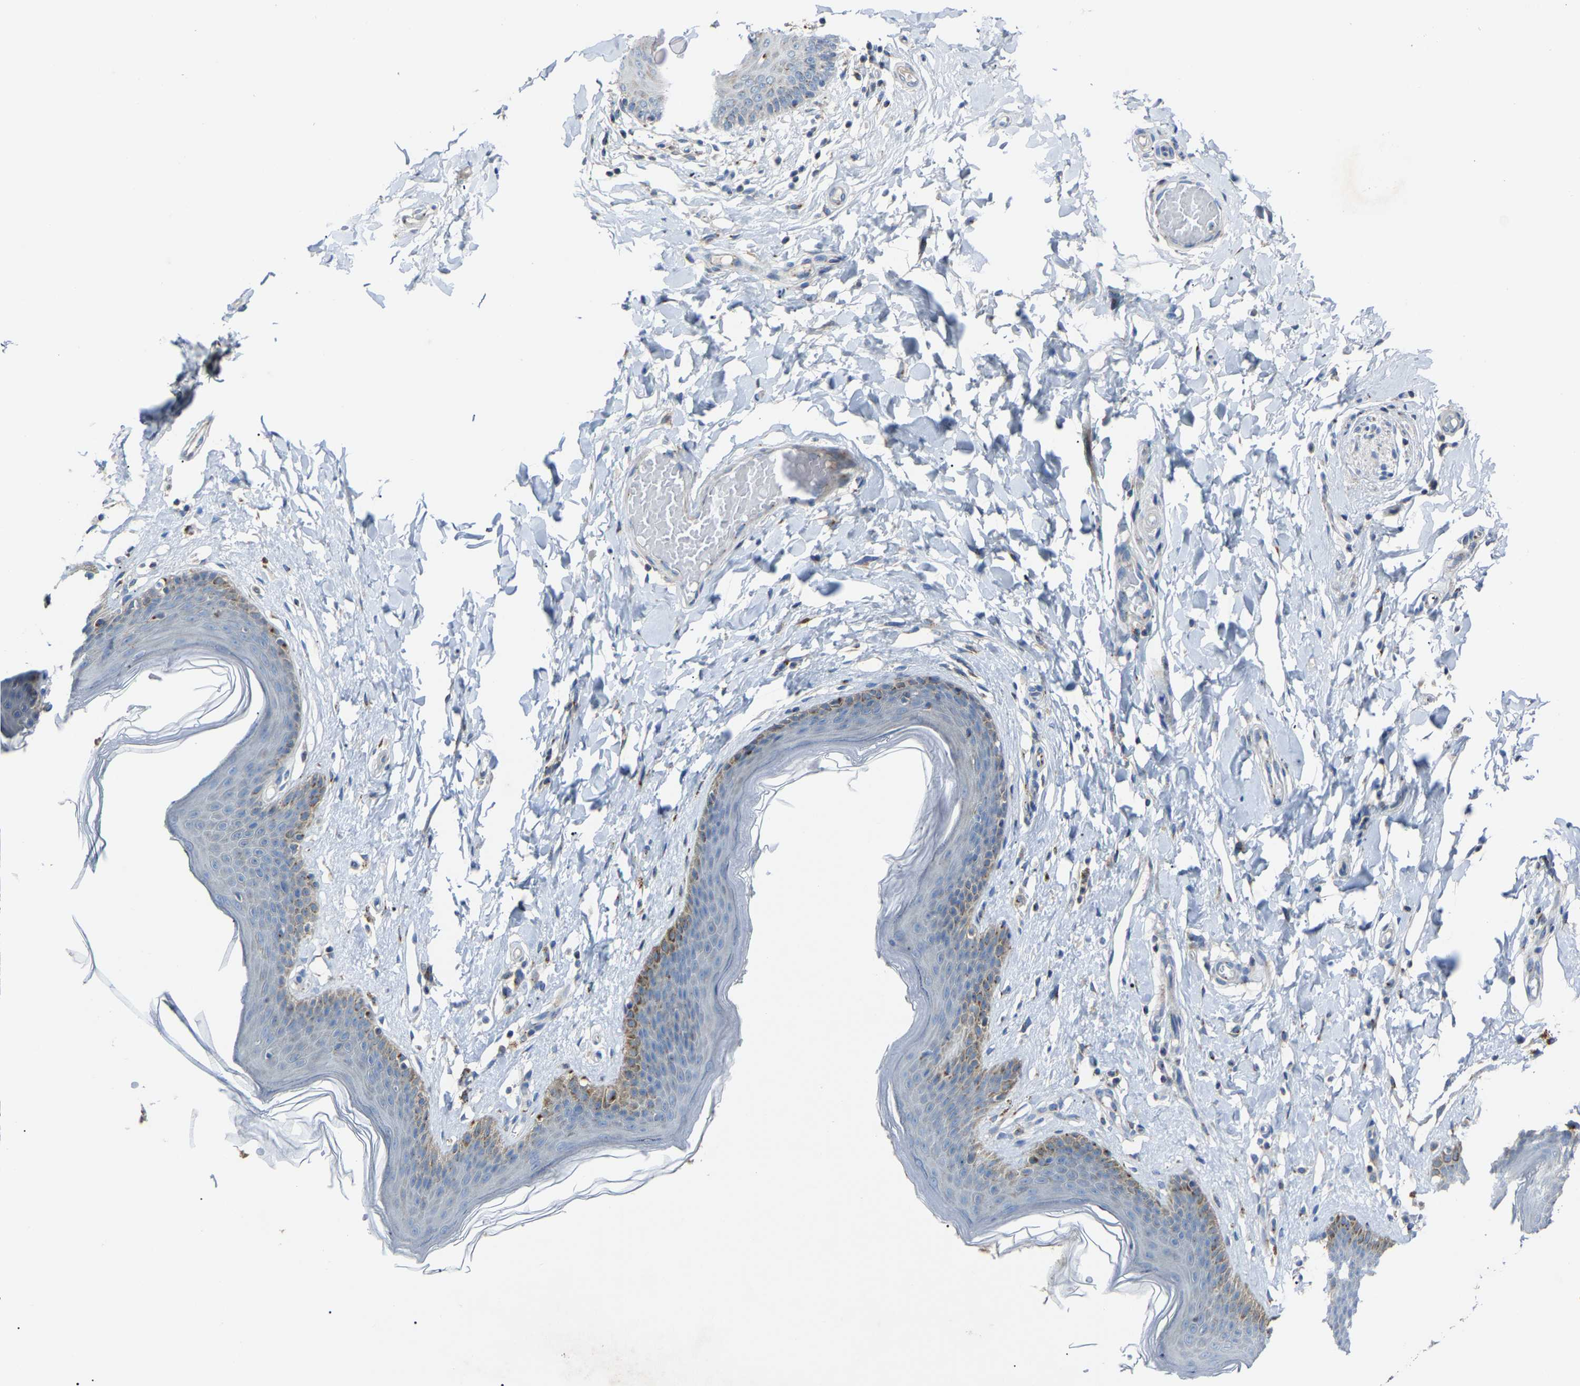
{"staining": {"intensity": "weak", "quantity": "25%-75%", "location": "cytoplasmic/membranous"}, "tissue": "skin", "cell_type": "Epidermal cells", "image_type": "normal", "snomed": [{"axis": "morphology", "description": "Normal tissue, NOS"}, {"axis": "topography", "description": "Vulva"}], "caption": "Skin stained with IHC demonstrates weak cytoplasmic/membranous expression in about 25%-75% of epidermal cells. The staining is performed using DAB (3,3'-diaminobenzidine) brown chromogen to label protein expression. The nuclei are counter-stained blue using hematoxylin.", "gene": "CANT1", "patient": {"sex": "female", "age": 66}}